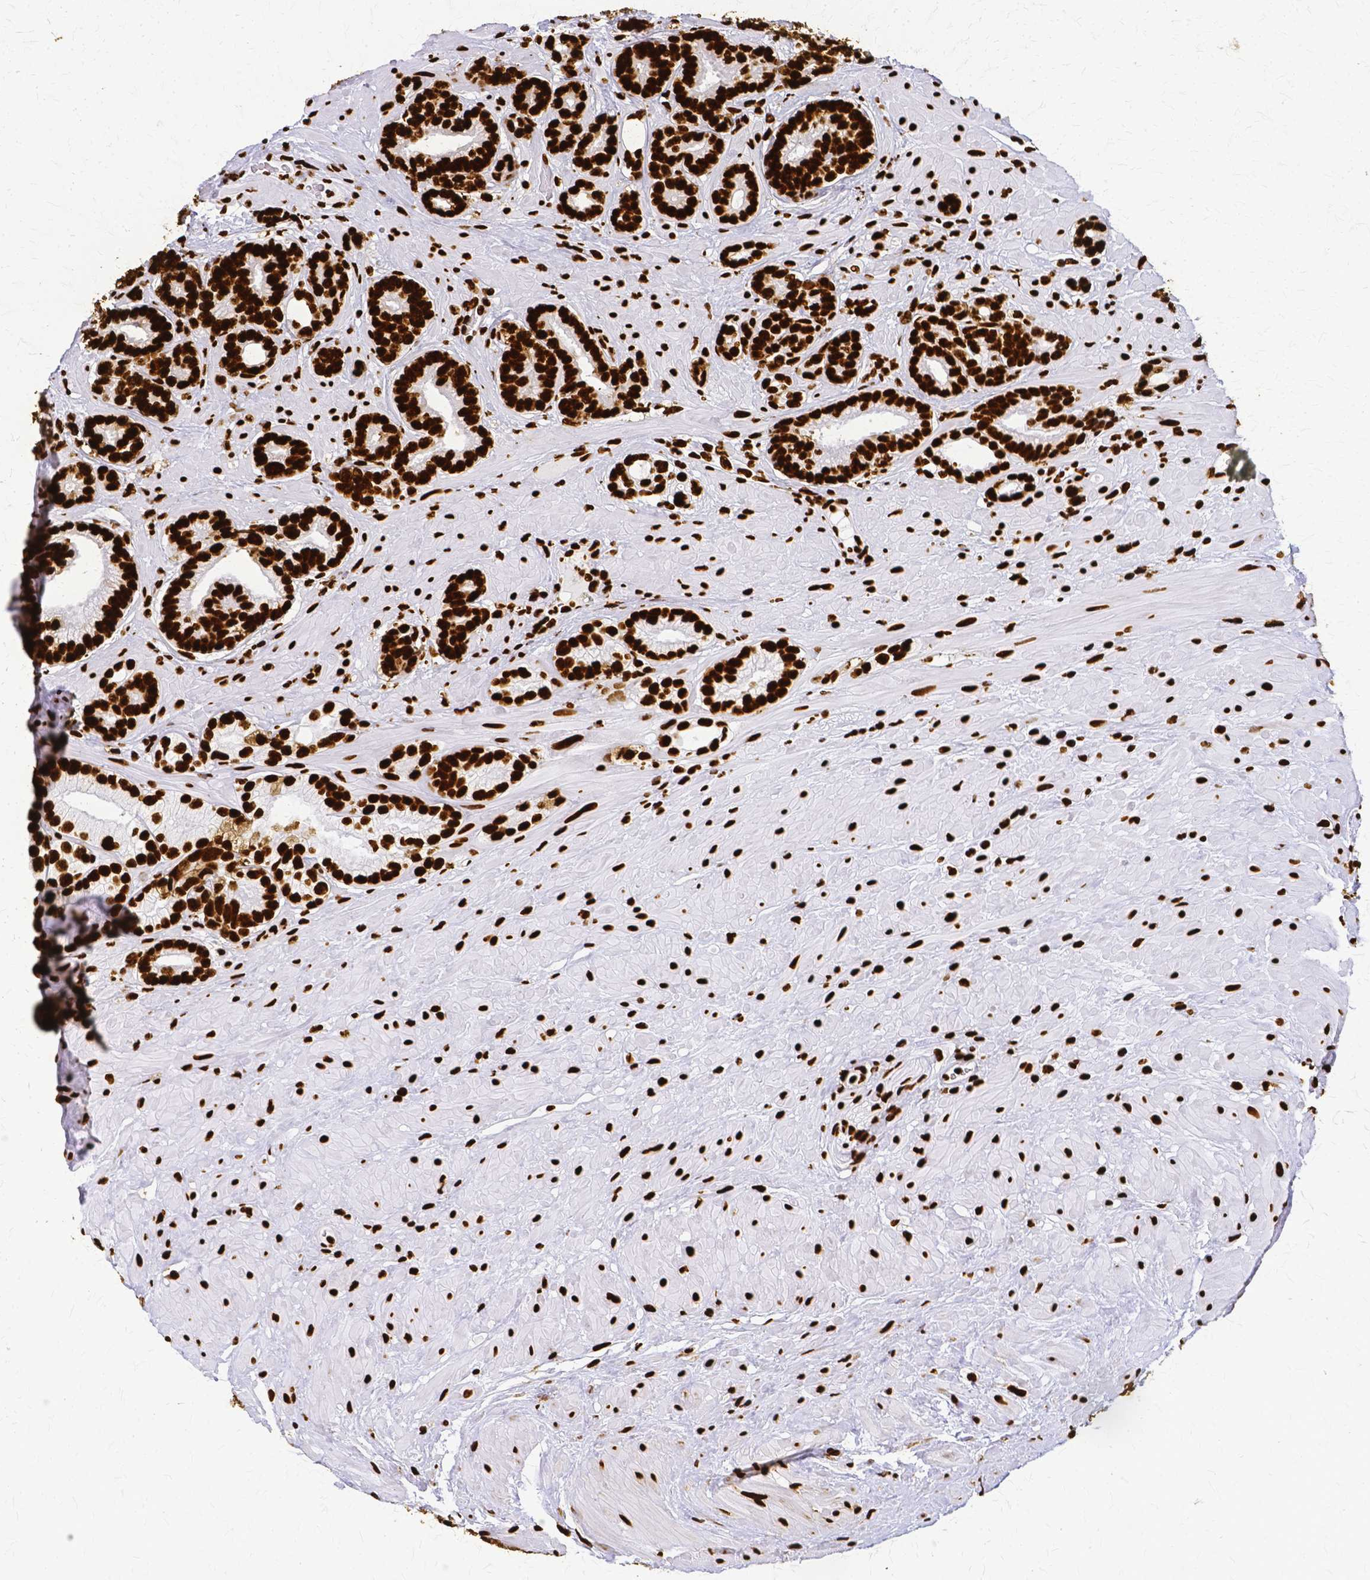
{"staining": {"intensity": "strong", "quantity": ">75%", "location": "nuclear"}, "tissue": "prostate cancer", "cell_type": "Tumor cells", "image_type": "cancer", "snomed": [{"axis": "morphology", "description": "Adenocarcinoma, Low grade"}, {"axis": "topography", "description": "Prostate"}], "caption": "Low-grade adenocarcinoma (prostate) stained with immunohistochemistry (IHC) reveals strong nuclear expression in about >75% of tumor cells.", "gene": "SFPQ", "patient": {"sex": "male", "age": 61}}